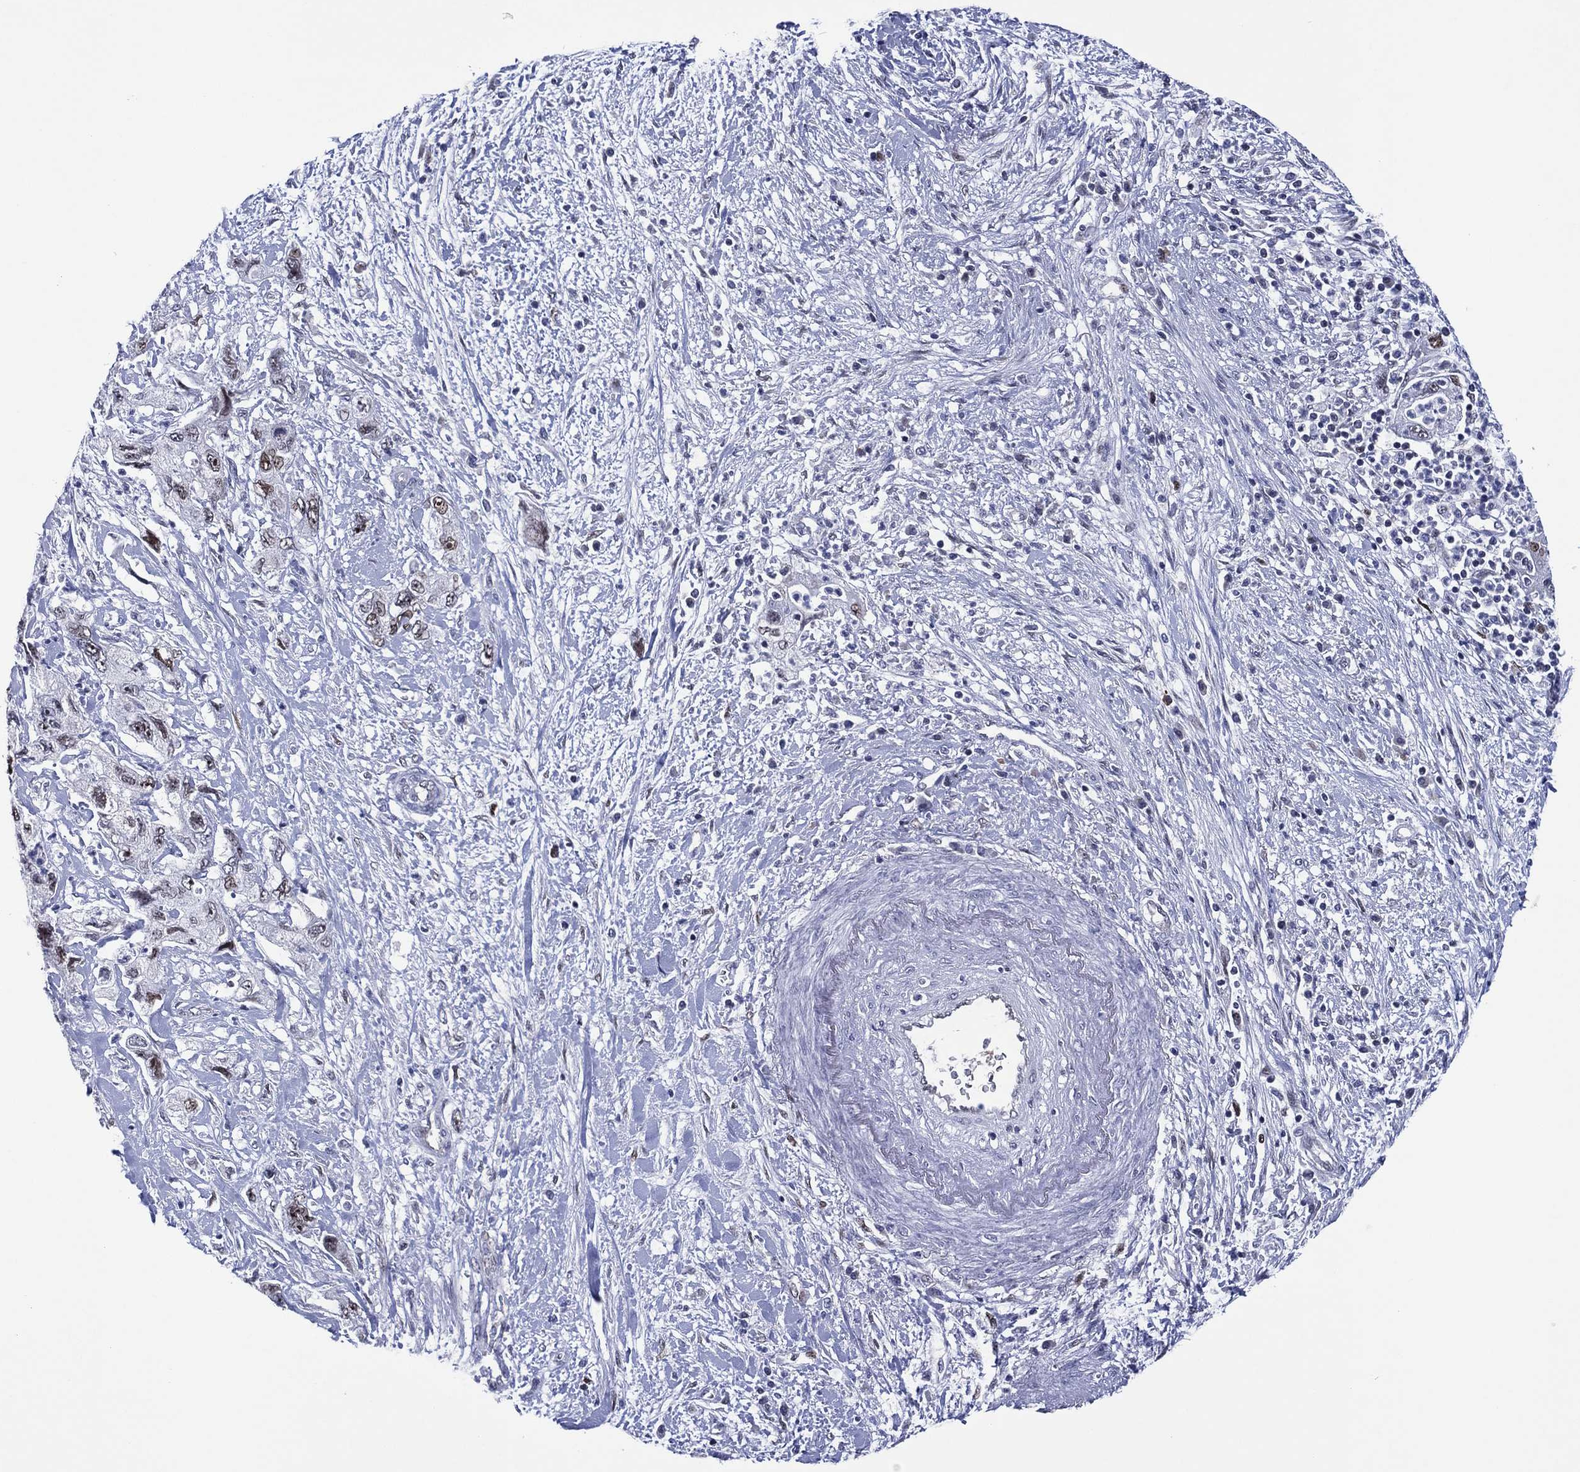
{"staining": {"intensity": "strong", "quantity": "<25%", "location": "nuclear"}, "tissue": "pancreatic cancer", "cell_type": "Tumor cells", "image_type": "cancer", "snomed": [{"axis": "morphology", "description": "Adenocarcinoma, NOS"}, {"axis": "topography", "description": "Pancreas"}], "caption": "This photomicrograph reveals immunohistochemistry (IHC) staining of human adenocarcinoma (pancreatic), with medium strong nuclear staining in approximately <25% of tumor cells.", "gene": "GATA6", "patient": {"sex": "female", "age": 73}}